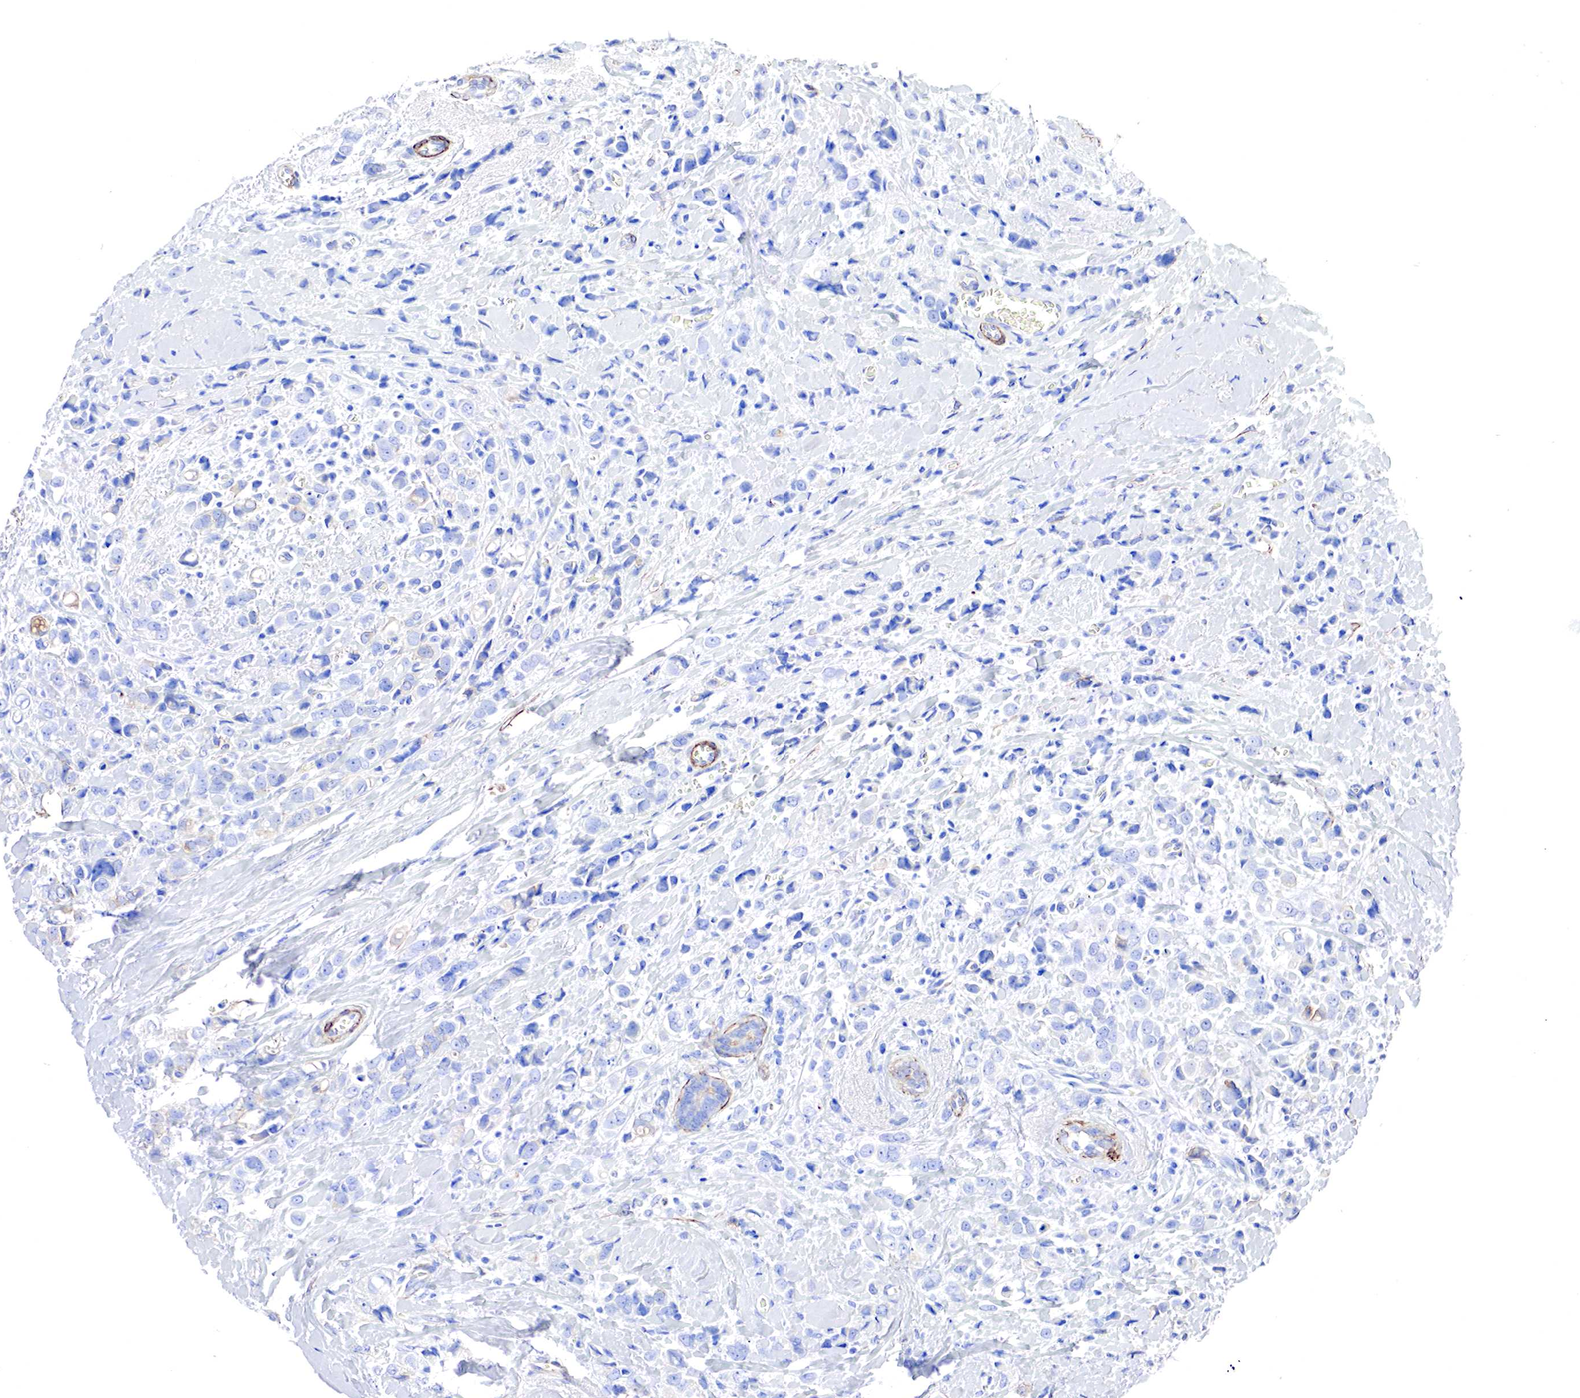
{"staining": {"intensity": "negative", "quantity": "none", "location": "none"}, "tissue": "breast cancer", "cell_type": "Tumor cells", "image_type": "cancer", "snomed": [{"axis": "morphology", "description": "Lobular carcinoma"}, {"axis": "topography", "description": "Breast"}], "caption": "An immunohistochemistry image of breast cancer (lobular carcinoma) is shown. There is no staining in tumor cells of breast cancer (lobular carcinoma).", "gene": "TPM1", "patient": {"sex": "female", "age": 57}}